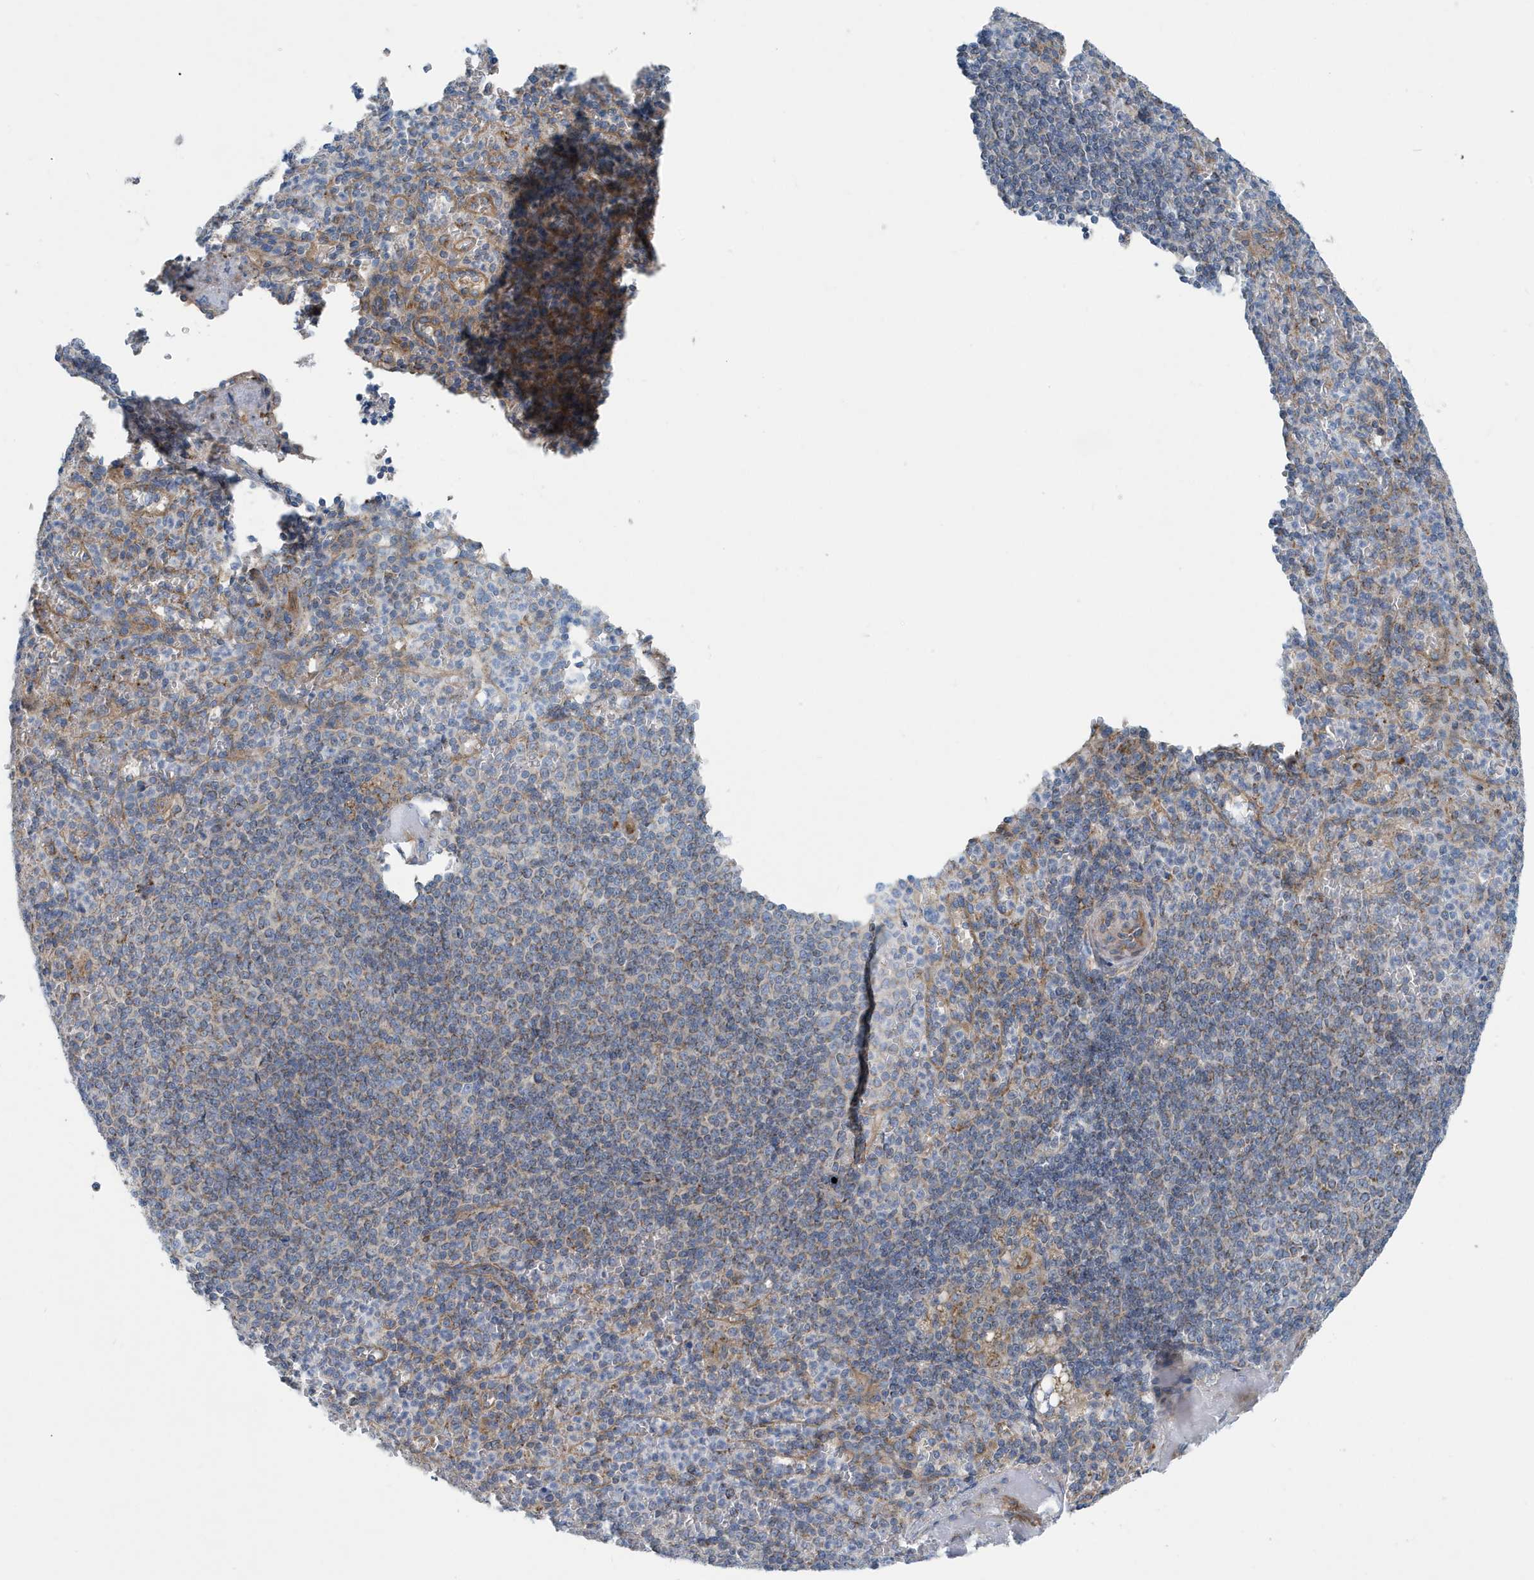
{"staining": {"intensity": "weak", "quantity": "<25%", "location": "cytoplasmic/membranous"}, "tissue": "spleen", "cell_type": "Cells in red pulp", "image_type": "normal", "snomed": [{"axis": "morphology", "description": "Normal tissue, NOS"}, {"axis": "topography", "description": "Spleen"}], "caption": "Cells in red pulp are negative for brown protein staining in unremarkable spleen. Nuclei are stained in blue.", "gene": "PPM1M", "patient": {"sex": "female", "age": 74}}